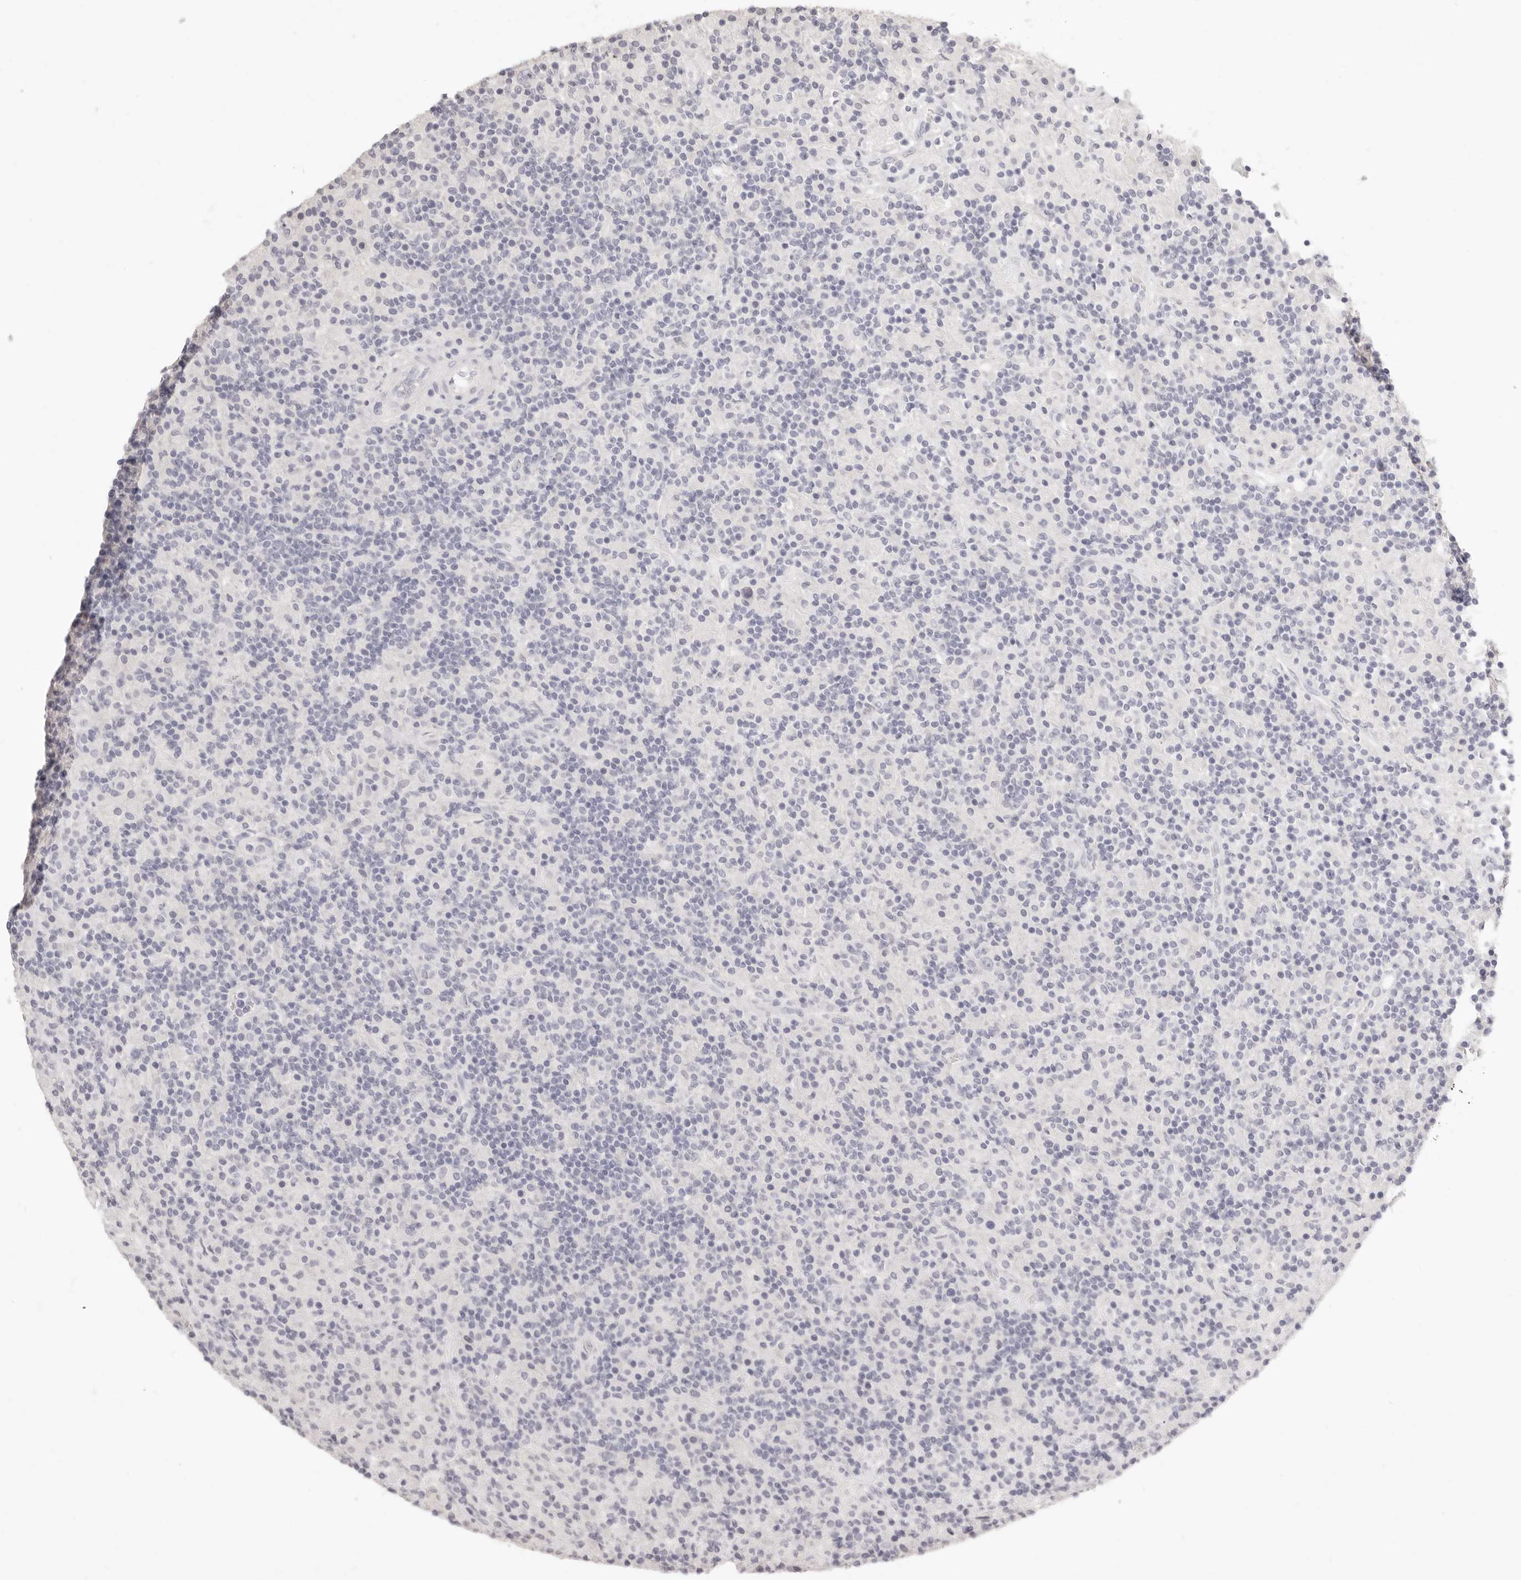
{"staining": {"intensity": "negative", "quantity": "none", "location": "none"}, "tissue": "lymphoma", "cell_type": "Tumor cells", "image_type": "cancer", "snomed": [{"axis": "morphology", "description": "Hodgkin's disease, NOS"}, {"axis": "topography", "description": "Lymph node"}], "caption": "Tumor cells are negative for protein expression in human Hodgkin's disease.", "gene": "FABP1", "patient": {"sex": "male", "age": 70}}